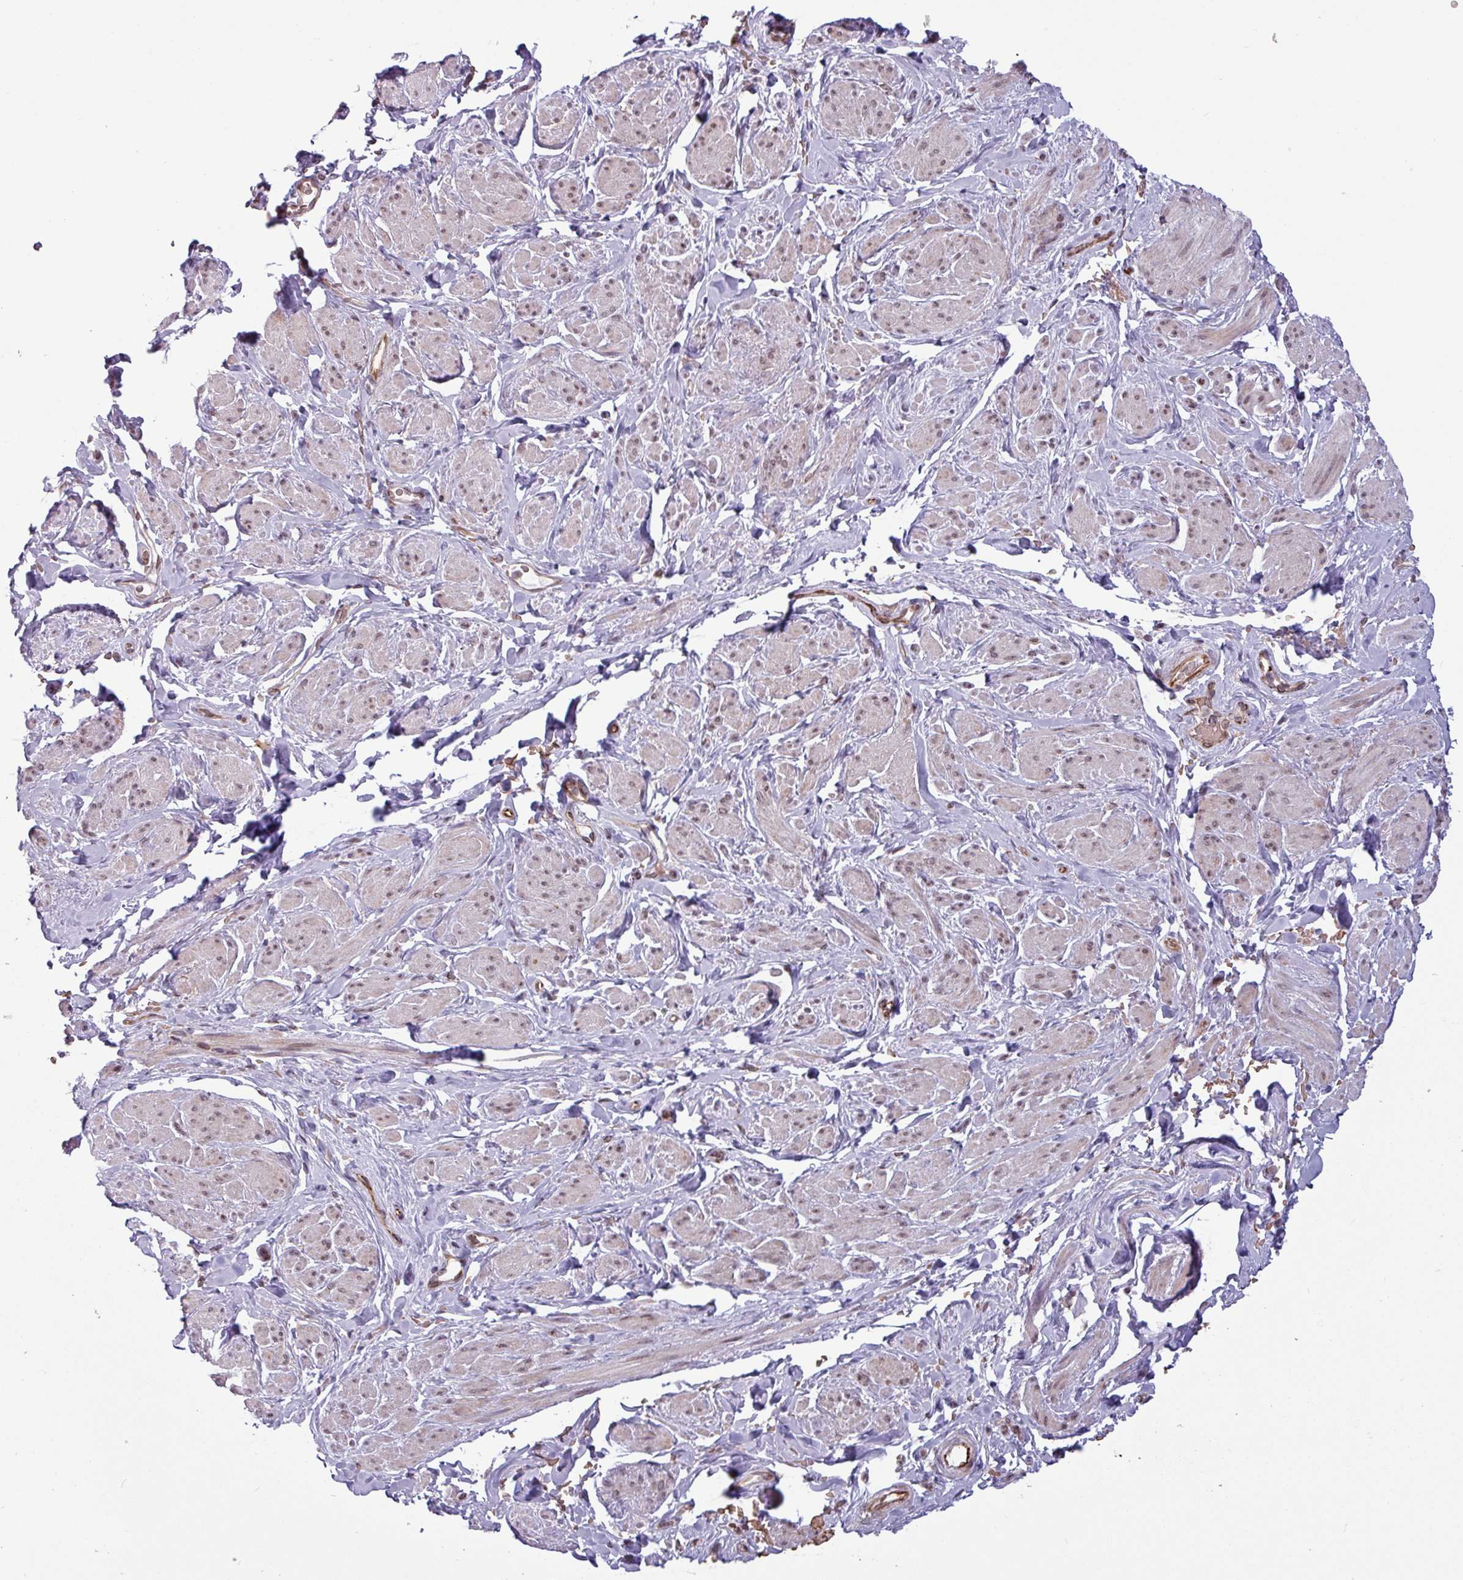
{"staining": {"intensity": "weak", "quantity": "25%-75%", "location": "nuclear"}, "tissue": "smooth muscle", "cell_type": "Smooth muscle cells", "image_type": "normal", "snomed": [{"axis": "morphology", "description": "Normal tissue, NOS"}, {"axis": "topography", "description": "Smooth muscle"}, {"axis": "topography", "description": "Peripheral nerve tissue"}], "caption": "Immunohistochemical staining of unremarkable human smooth muscle displays low levels of weak nuclear positivity in approximately 25%-75% of smooth muscle cells.", "gene": "RBM4B", "patient": {"sex": "male", "age": 69}}